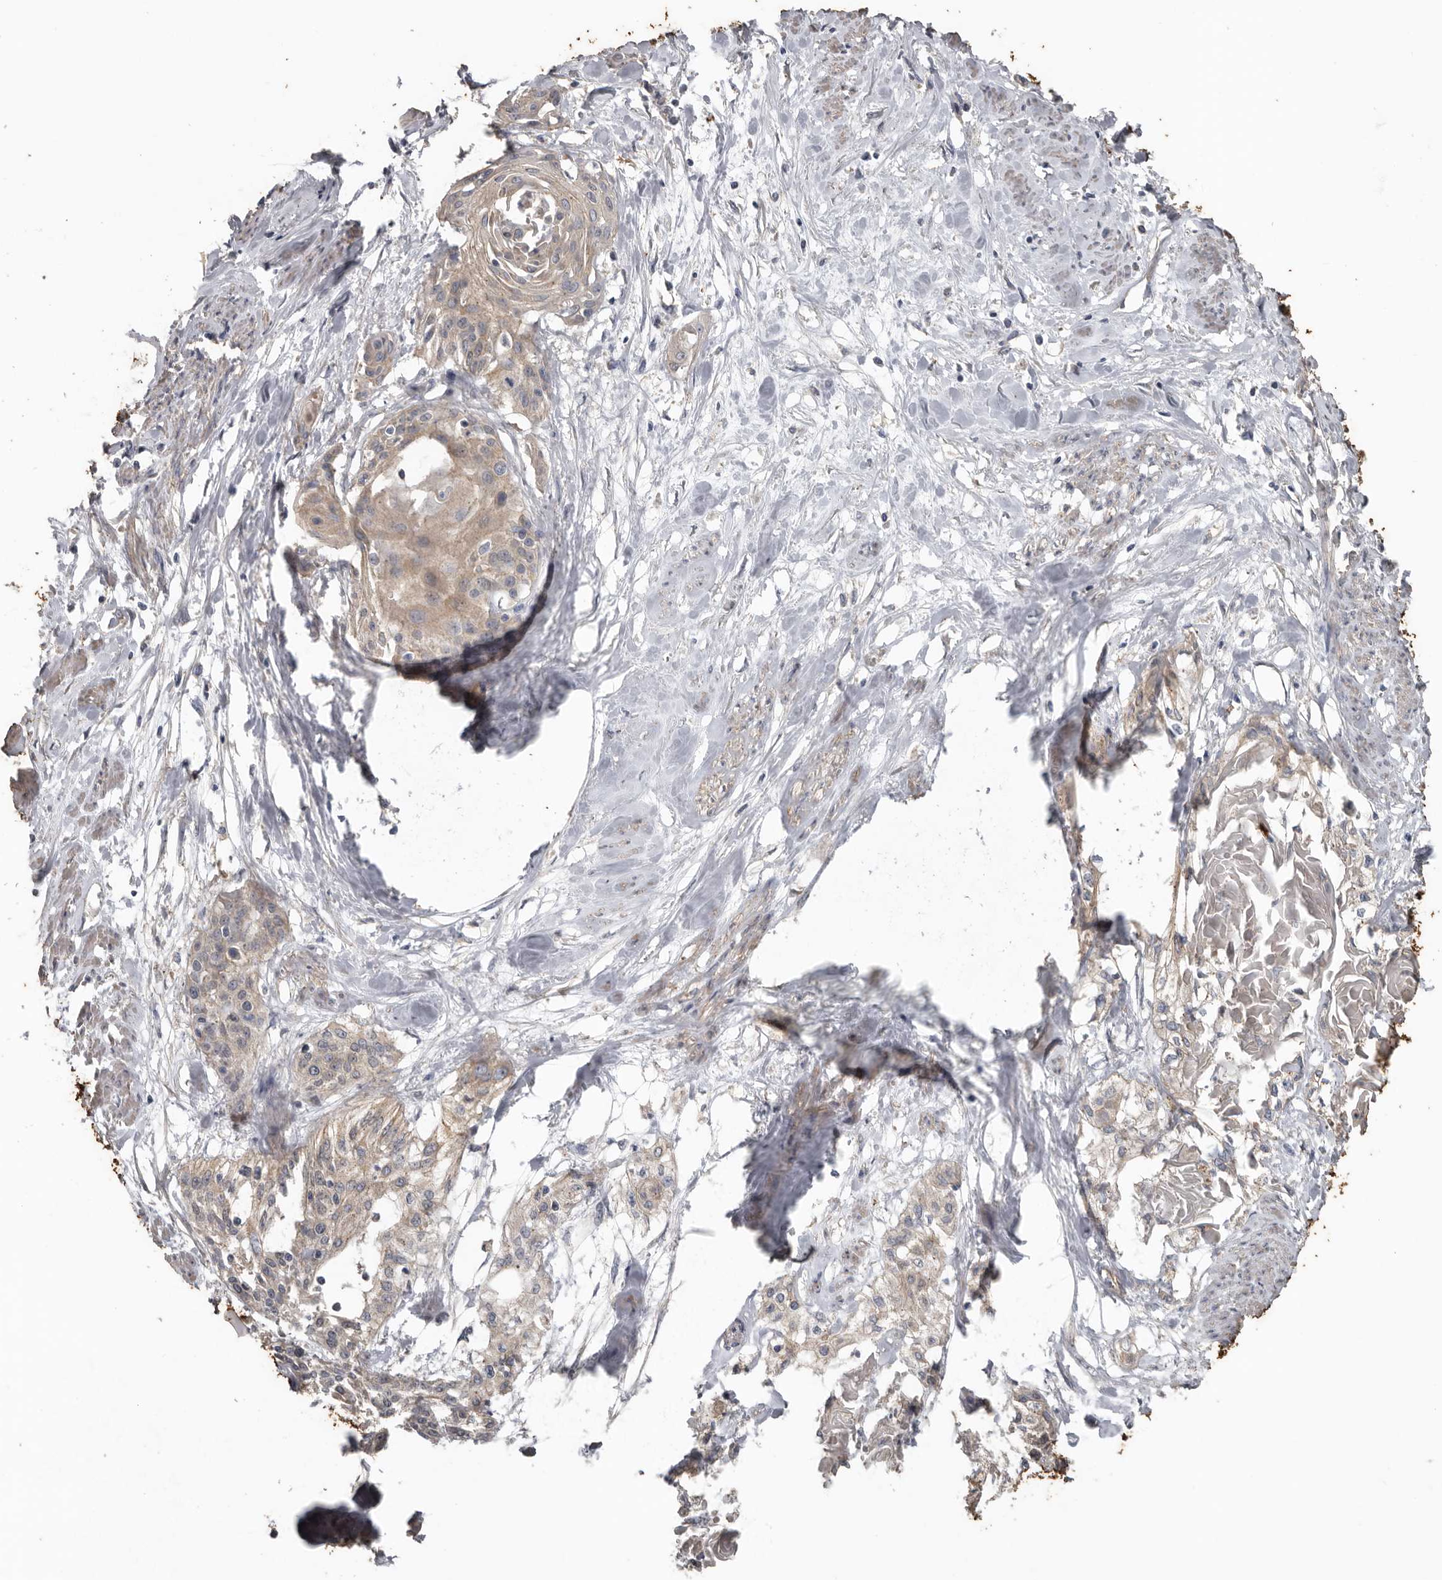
{"staining": {"intensity": "weak", "quantity": "25%-75%", "location": "cytoplasmic/membranous"}, "tissue": "cervical cancer", "cell_type": "Tumor cells", "image_type": "cancer", "snomed": [{"axis": "morphology", "description": "Squamous cell carcinoma, NOS"}, {"axis": "topography", "description": "Cervix"}], "caption": "Human squamous cell carcinoma (cervical) stained with a brown dye demonstrates weak cytoplasmic/membranous positive positivity in about 25%-75% of tumor cells.", "gene": "HYAL4", "patient": {"sex": "female", "age": 57}}